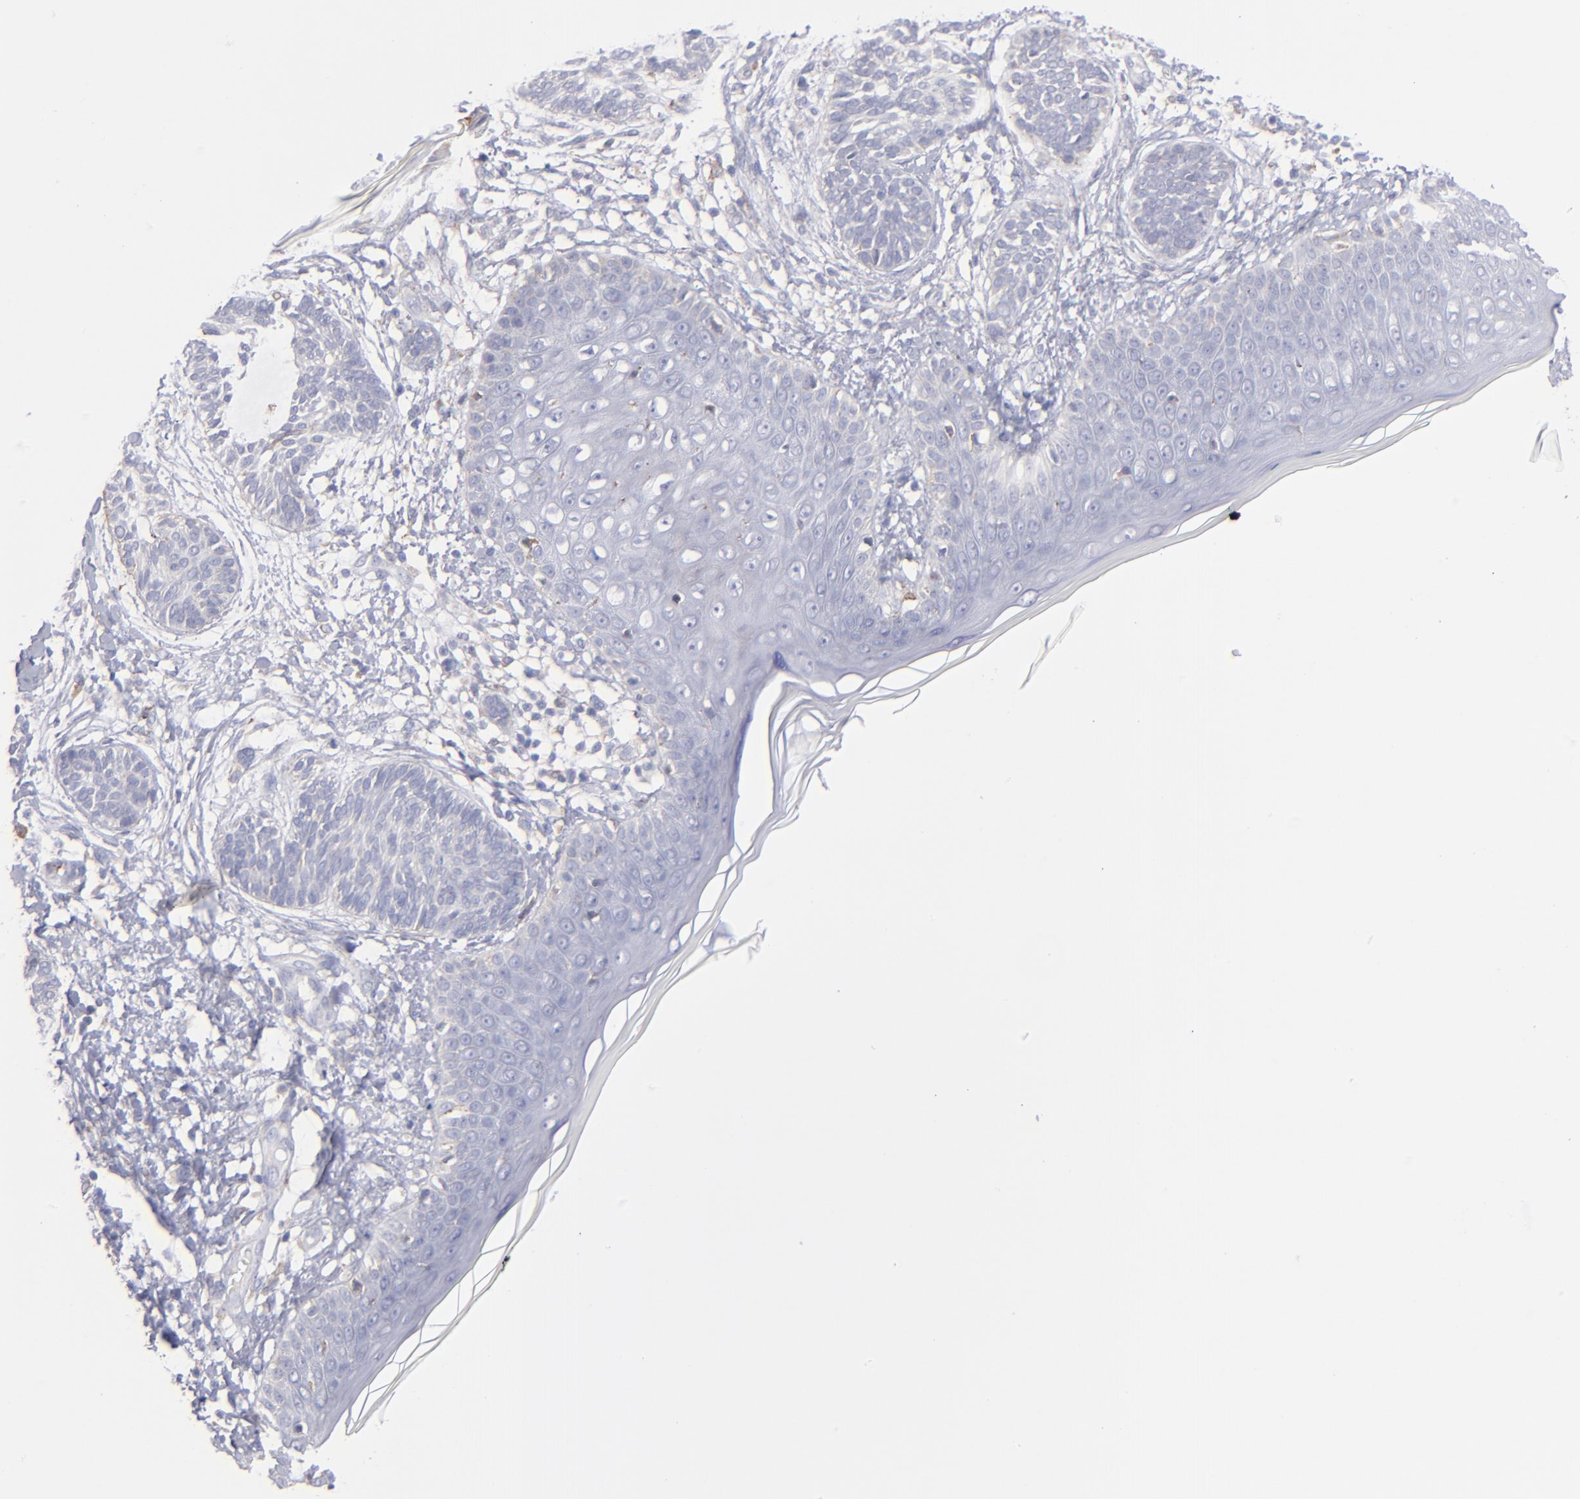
{"staining": {"intensity": "negative", "quantity": "none", "location": "none"}, "tissue": "skin cancer", "cell_type": "Tumor cells", "image_type": "cancer", "snomed": [{"axis": "morphology", "description": "Normal tissue, NOS"}, {"axis": "morphology", "description": "Basal cell carcinoma"}, {"axis": "topography", "description": "Skin"}], "caption": "The histopathology image exhibits no significant expression in tumor cells of basal cell carcinoma (skin).", "gene": "MFGE8", "patient": {"sex": "male", "age": 63}}